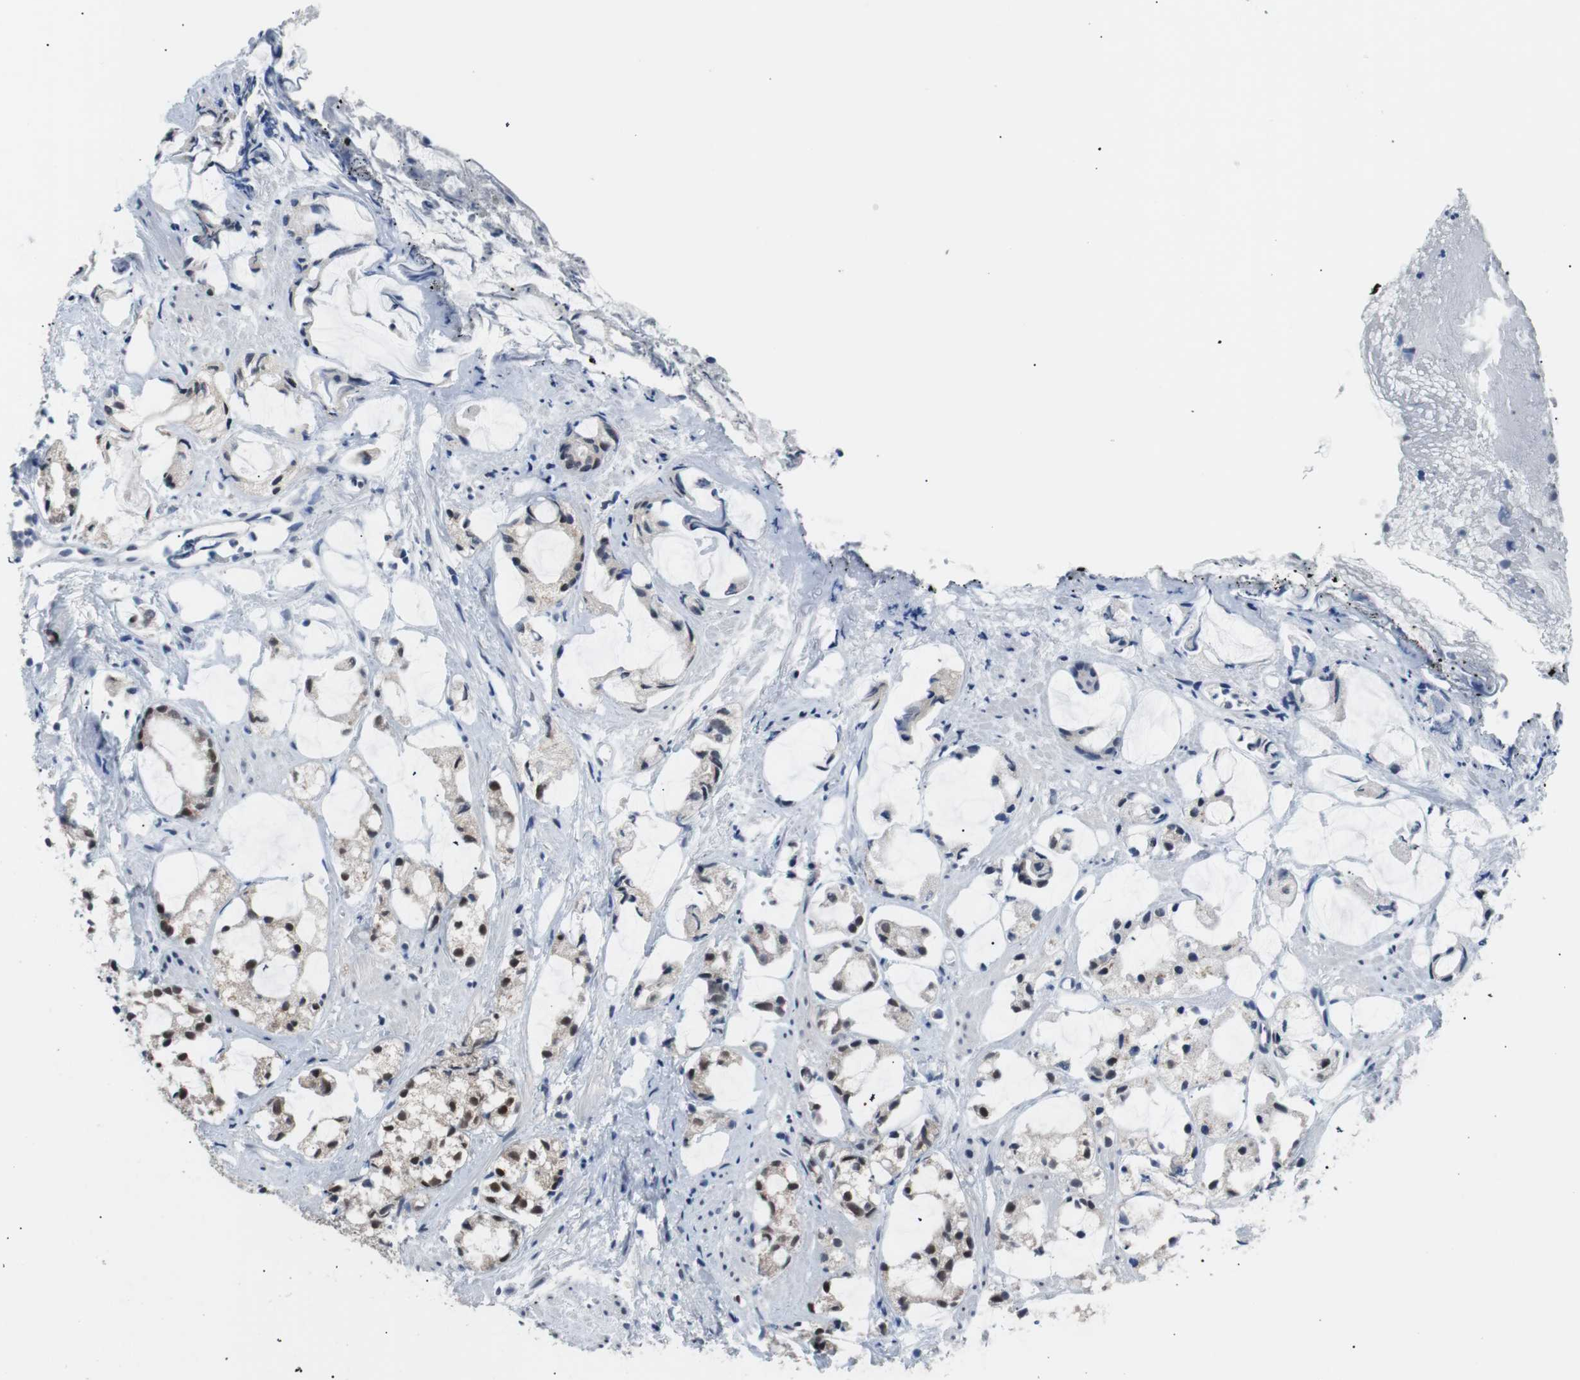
{"staining": {"intensity": "strong", "quantity": "25%-75%", "location": "nuclear"}, "tissue": "prostate cancer", "cell_type": "Tumor cells", "image_type": "cancer", "snomed": [{"axis": "morphology", "description": "Adenocarcinoma, High grade"}, {"axis": "topography", "description": "Prostate"}], "caption": "High-power microscopy captured an IHC micrograph of prostate cancer, revealing strong nuclear staining in approximately 25%-75% of tumor cells.", "gene": "USP28", "patient": {"sex": "male", "age": 85}}